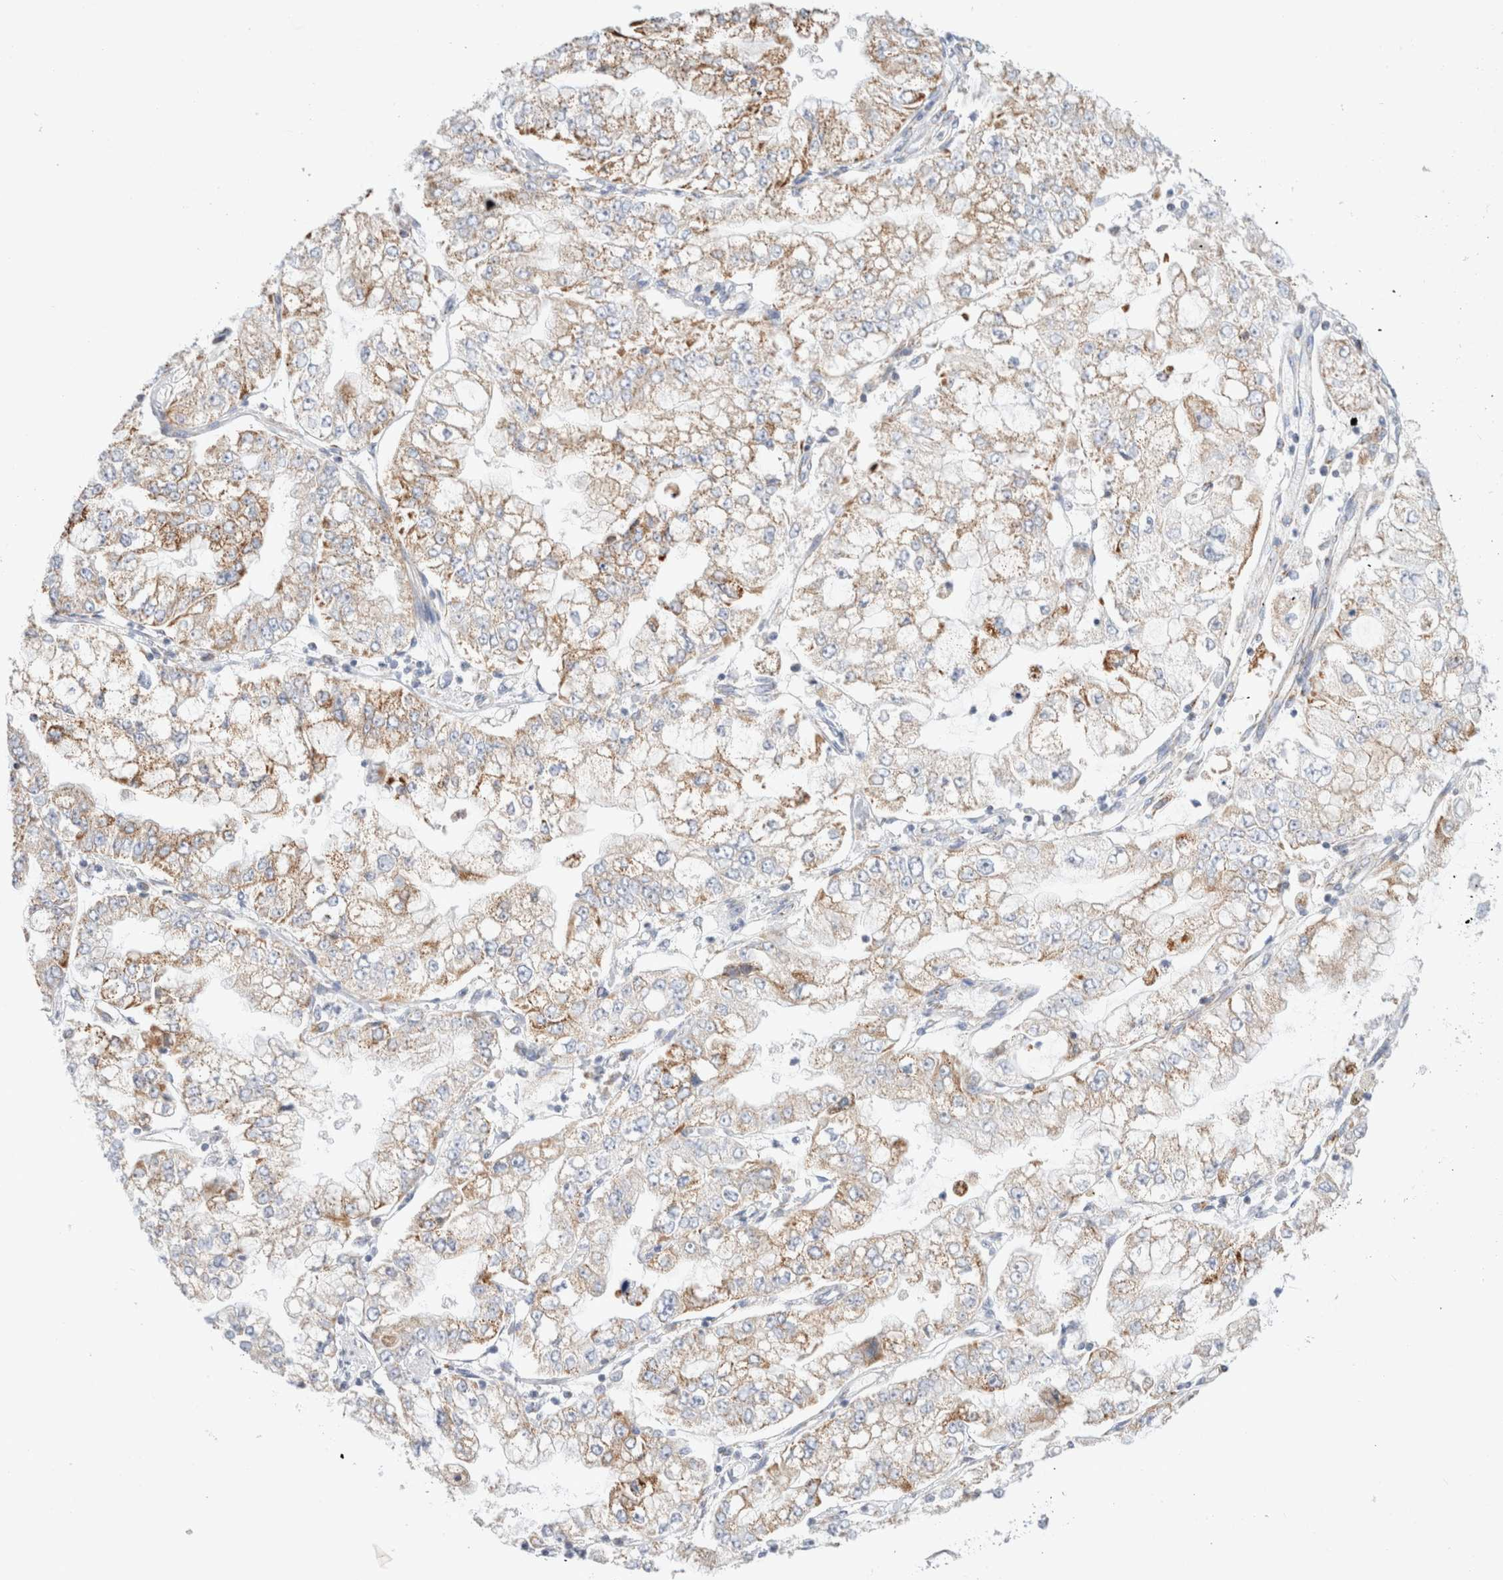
{"staining": {"intensity": "moderate", "quantity": ">75%", "location": "cytoplasmic/membranous"}, "tissue": "stomach cancer", "cell_type": "Tumor cells", "image_type": "cancer", "snomed": [{"axis": "morphology", "description": "Adenocarcinoma, NOS"}, {"axis": "topography", "description": "Stomach"}], "caption": "Immunohistochemistry histopathology image of neoplastic tissue: human stomach adenocarcinoma stained using immunohistochemistry reveals medium levels of moderate protein expression localized specifically in the cytoplasmic/membranous of tumor cells, appearing as a cytoplasmic/membranous brown color.", "gene": "ATP6V1C1", "patient": {"sex": "male", "age": 76}}